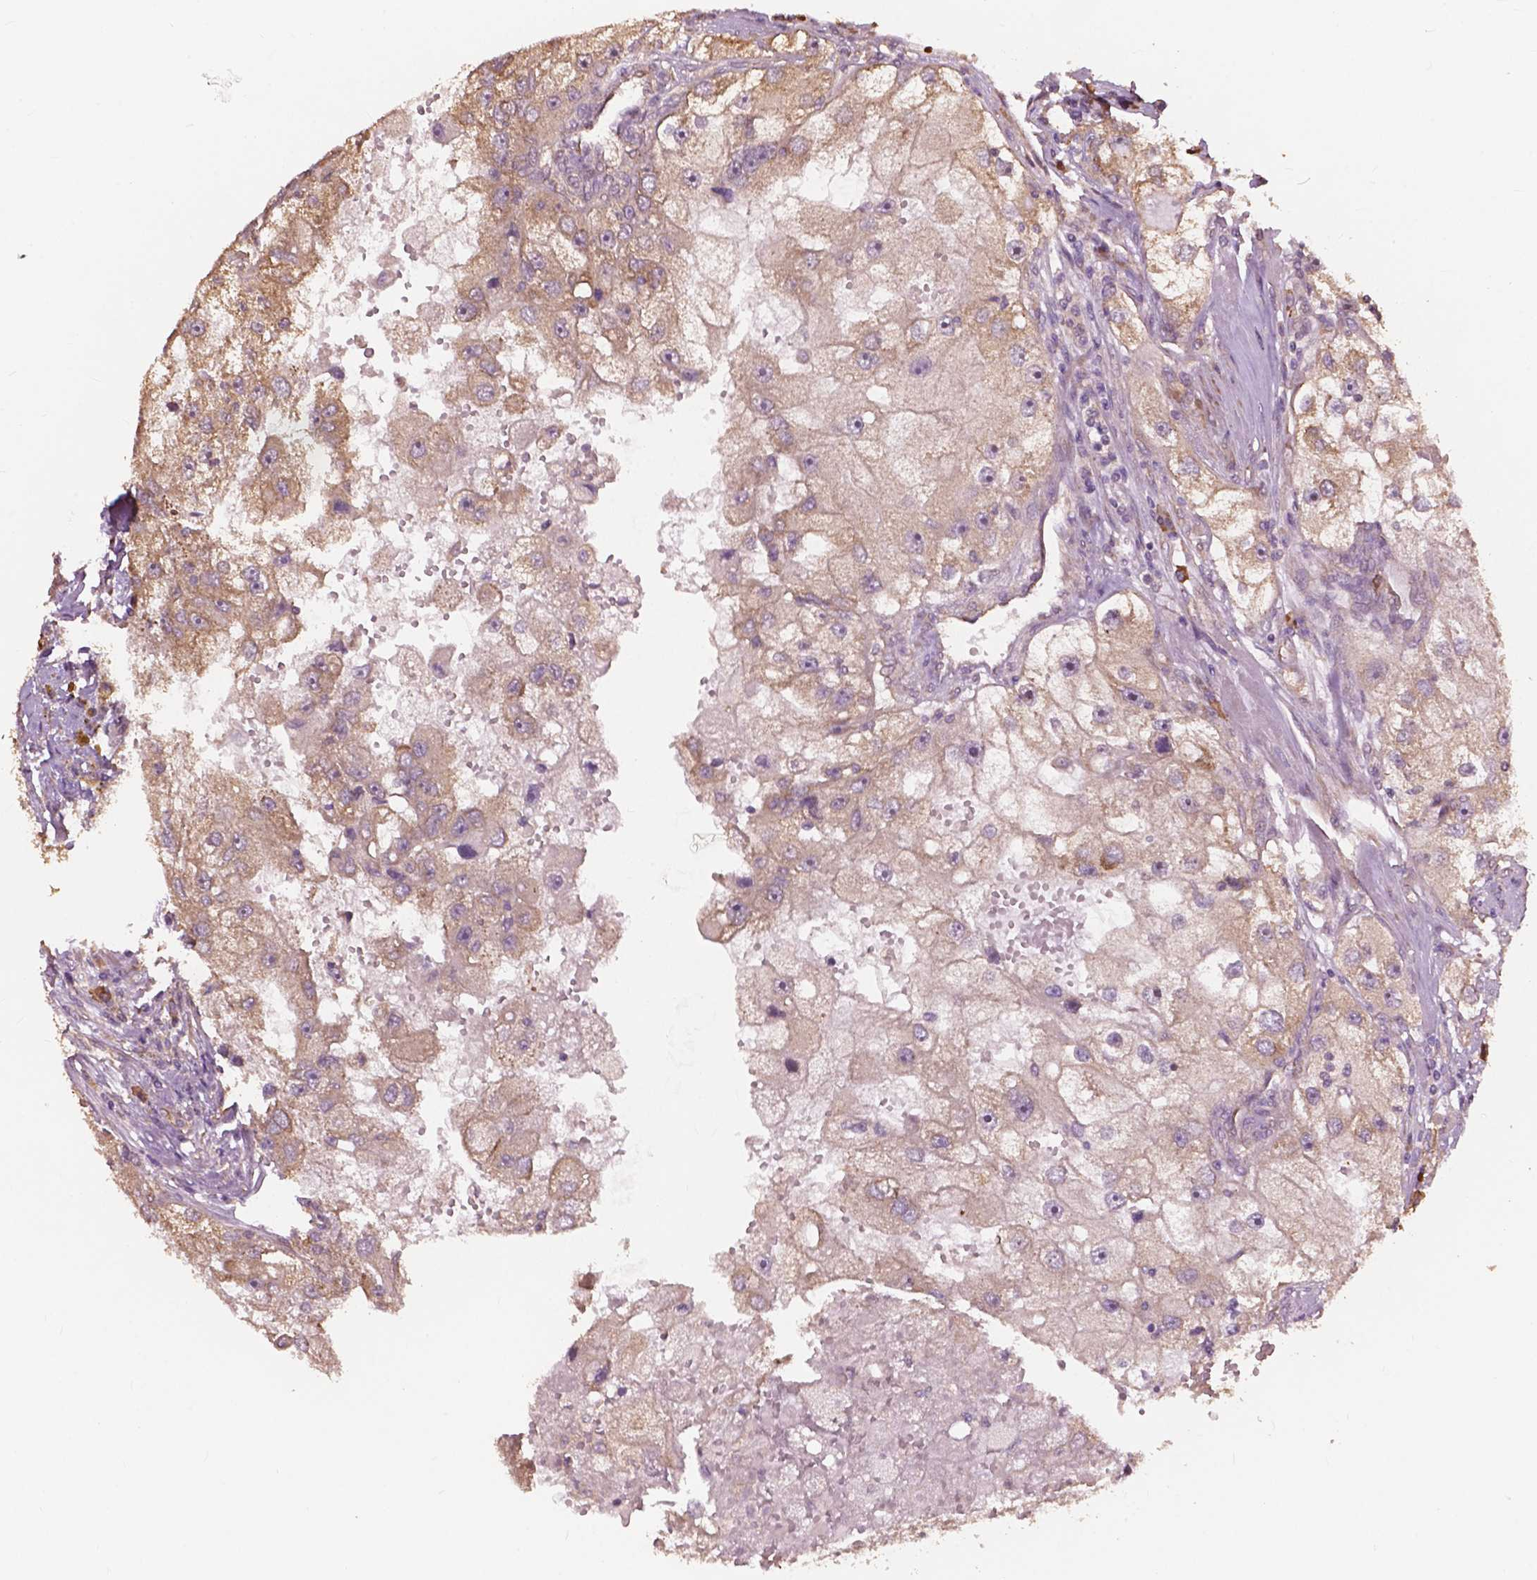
{"staining": {"intensity": "moderate", "quantity": "25%-75%", "location": "cytoplasmic/membranous"}, "tissue": "renal cancer", "cell_type": "Tumor cells", "image_type": "cancer", "snomed": [{"axis": "morphology", "description": "Adenocarcinoma, NOS"}, {"axis": "topography", "description": "Kidney"}], "caption": "Immunohistochemistry (DAB (3,3'-diaminobenzidine)) staining of human renal cancer reveals moderate cytoplasmic/membranous protein positivity in about 25%-75% of tumor cells.", "gene": "G3BP1", "patient": {"sex": "male", "age": 63}}